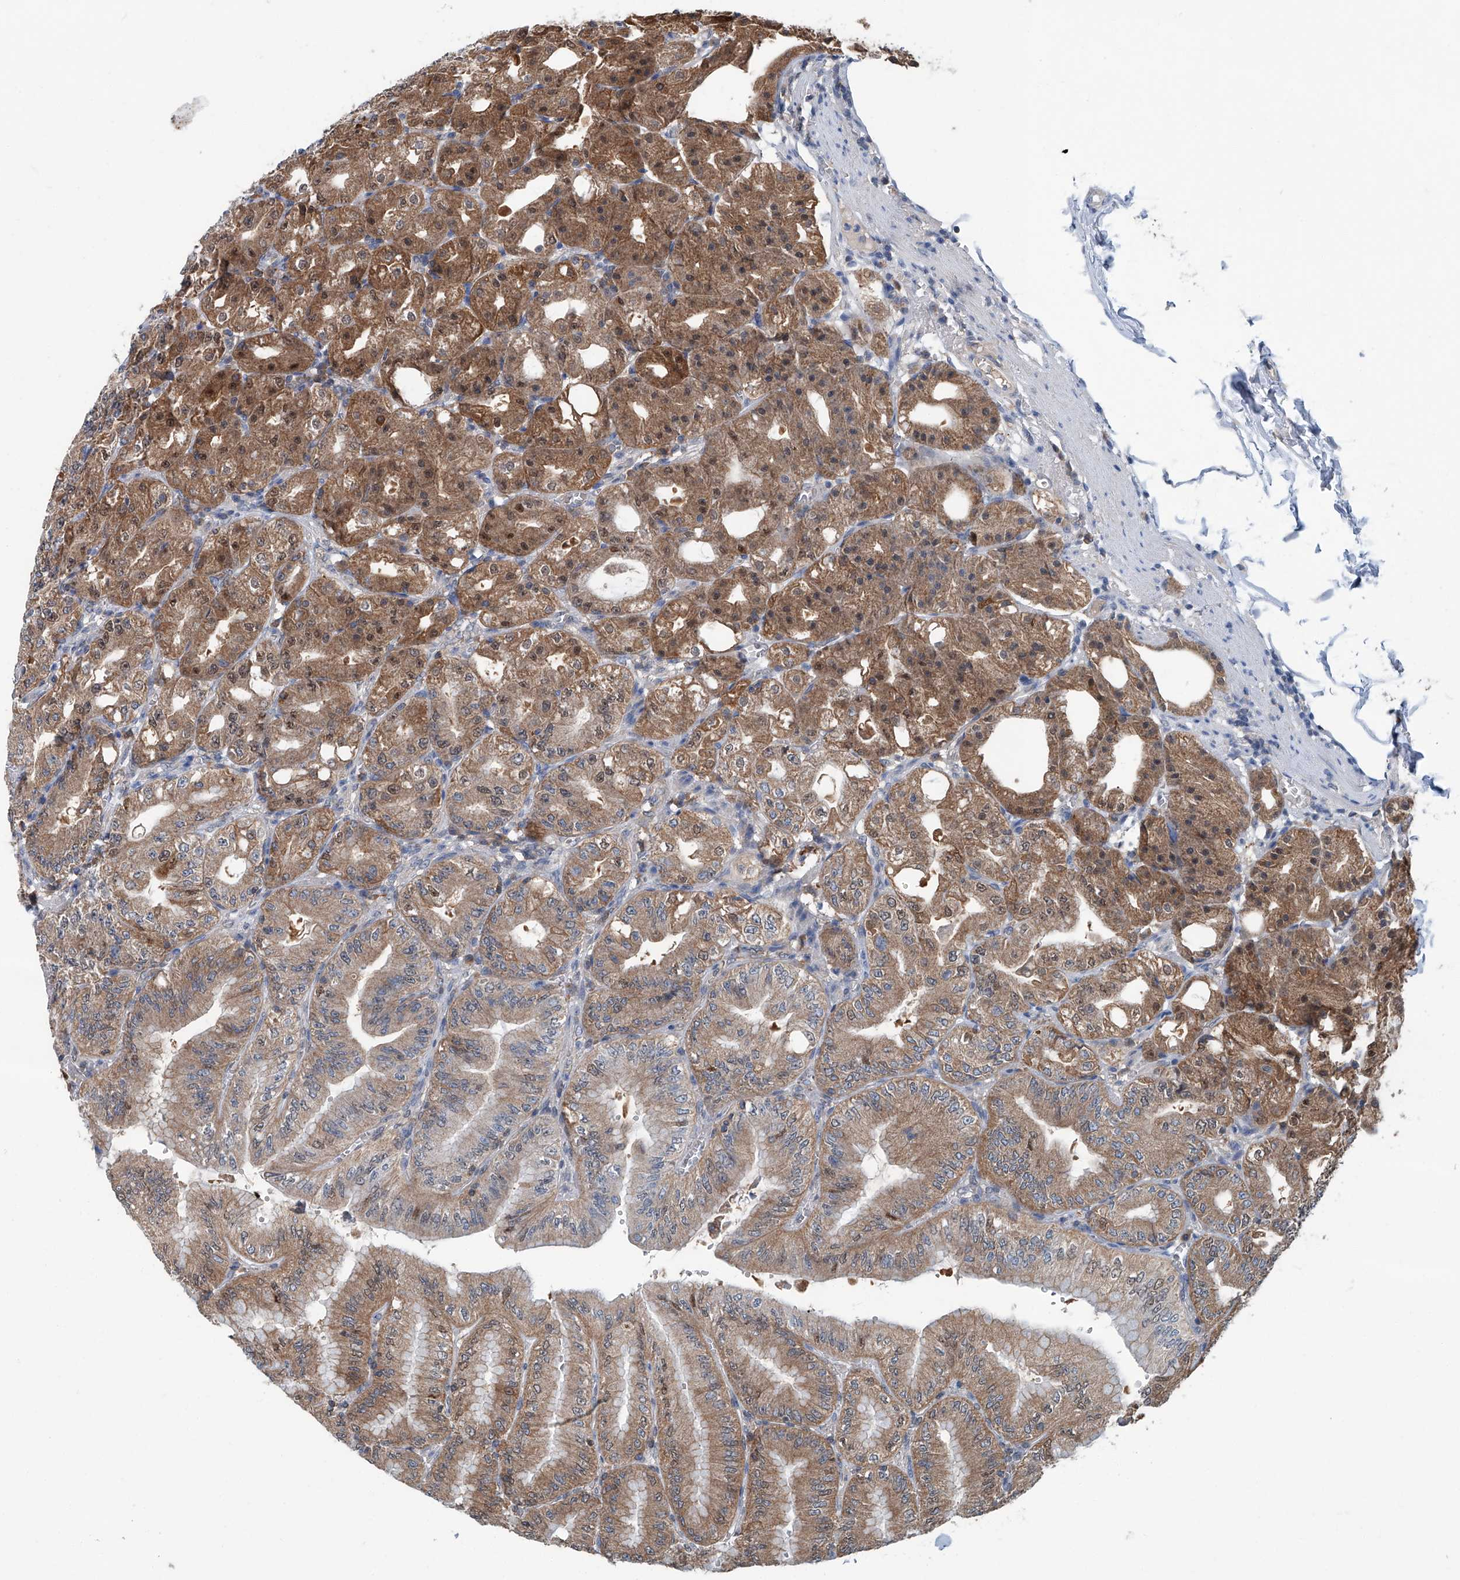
{"staining": {"intensity": "moderate", "quantity": ">75%", "location": "cytoplasmic/membranous"}, "tissue": "stomach", "cell_type": "Glandular cells", "image_type": "normal", "snomed": [{"axis": "morphology", "description": "Normal tissue, NOS"}, {"axis": "topography", "description": "Stomach, lower"}], "caption": "The immunohistochemical stain highlights moderate cytoplasmic/membranous expression in glandular cells of unremarkable stomach.", "gene": "CLK1", "patient": {"sex": "male", "age": 71}}